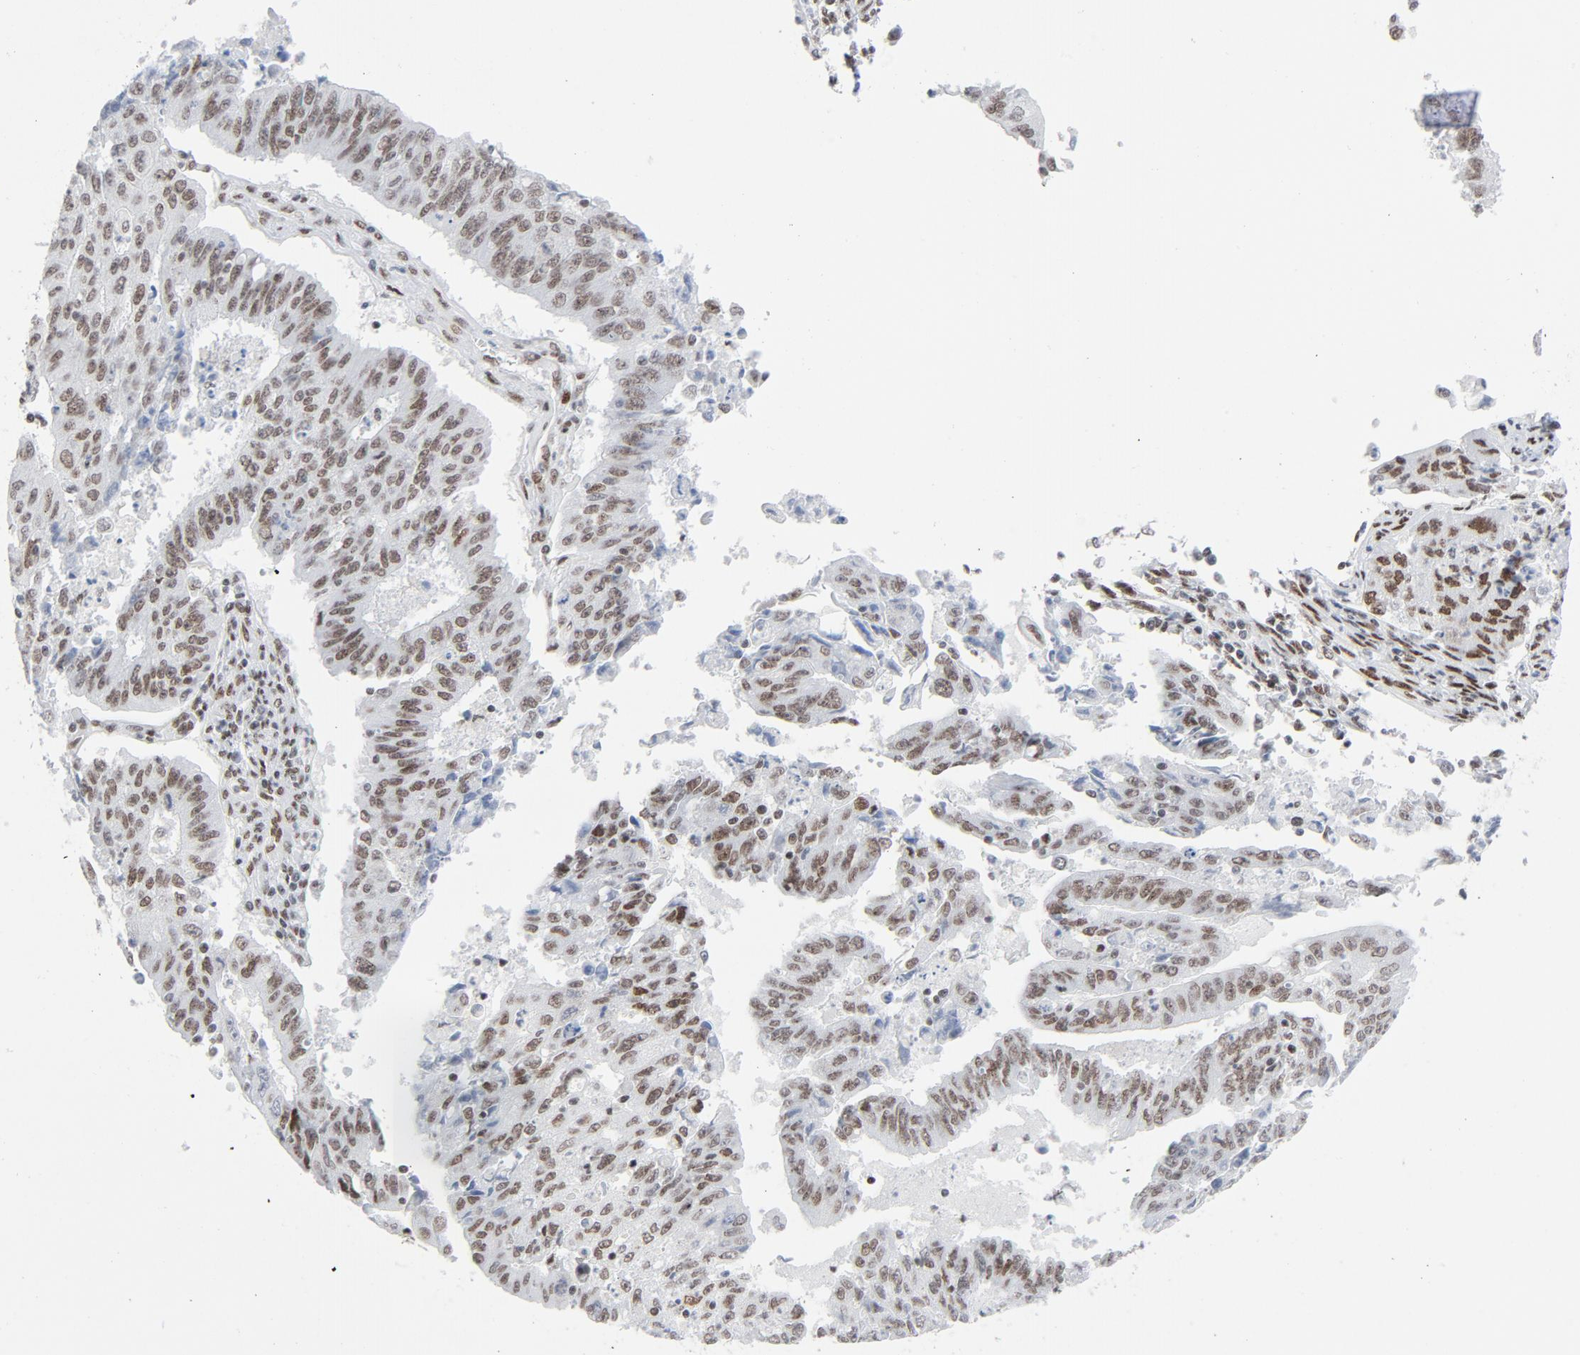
{"staining": {"intensity": "moderate", "quantity": ">75%", "location": "nuclear"}, "tissue": "endometrial cancer", "cell_type": "Tumor cells", "image_type": "cancer", "snomed": [{"axis": "morphology", "description": "Adenocarcinoma, NOS"}, {"axis": "topography", "description": "Endometrium"}], "caption": "An image of human endometrial adenocarcinoma stained for a protein reveals moderate nuclear brown staining in tumor cells.", "gene": "HSF1", "patient": {"sex": "female", "age": 42}}